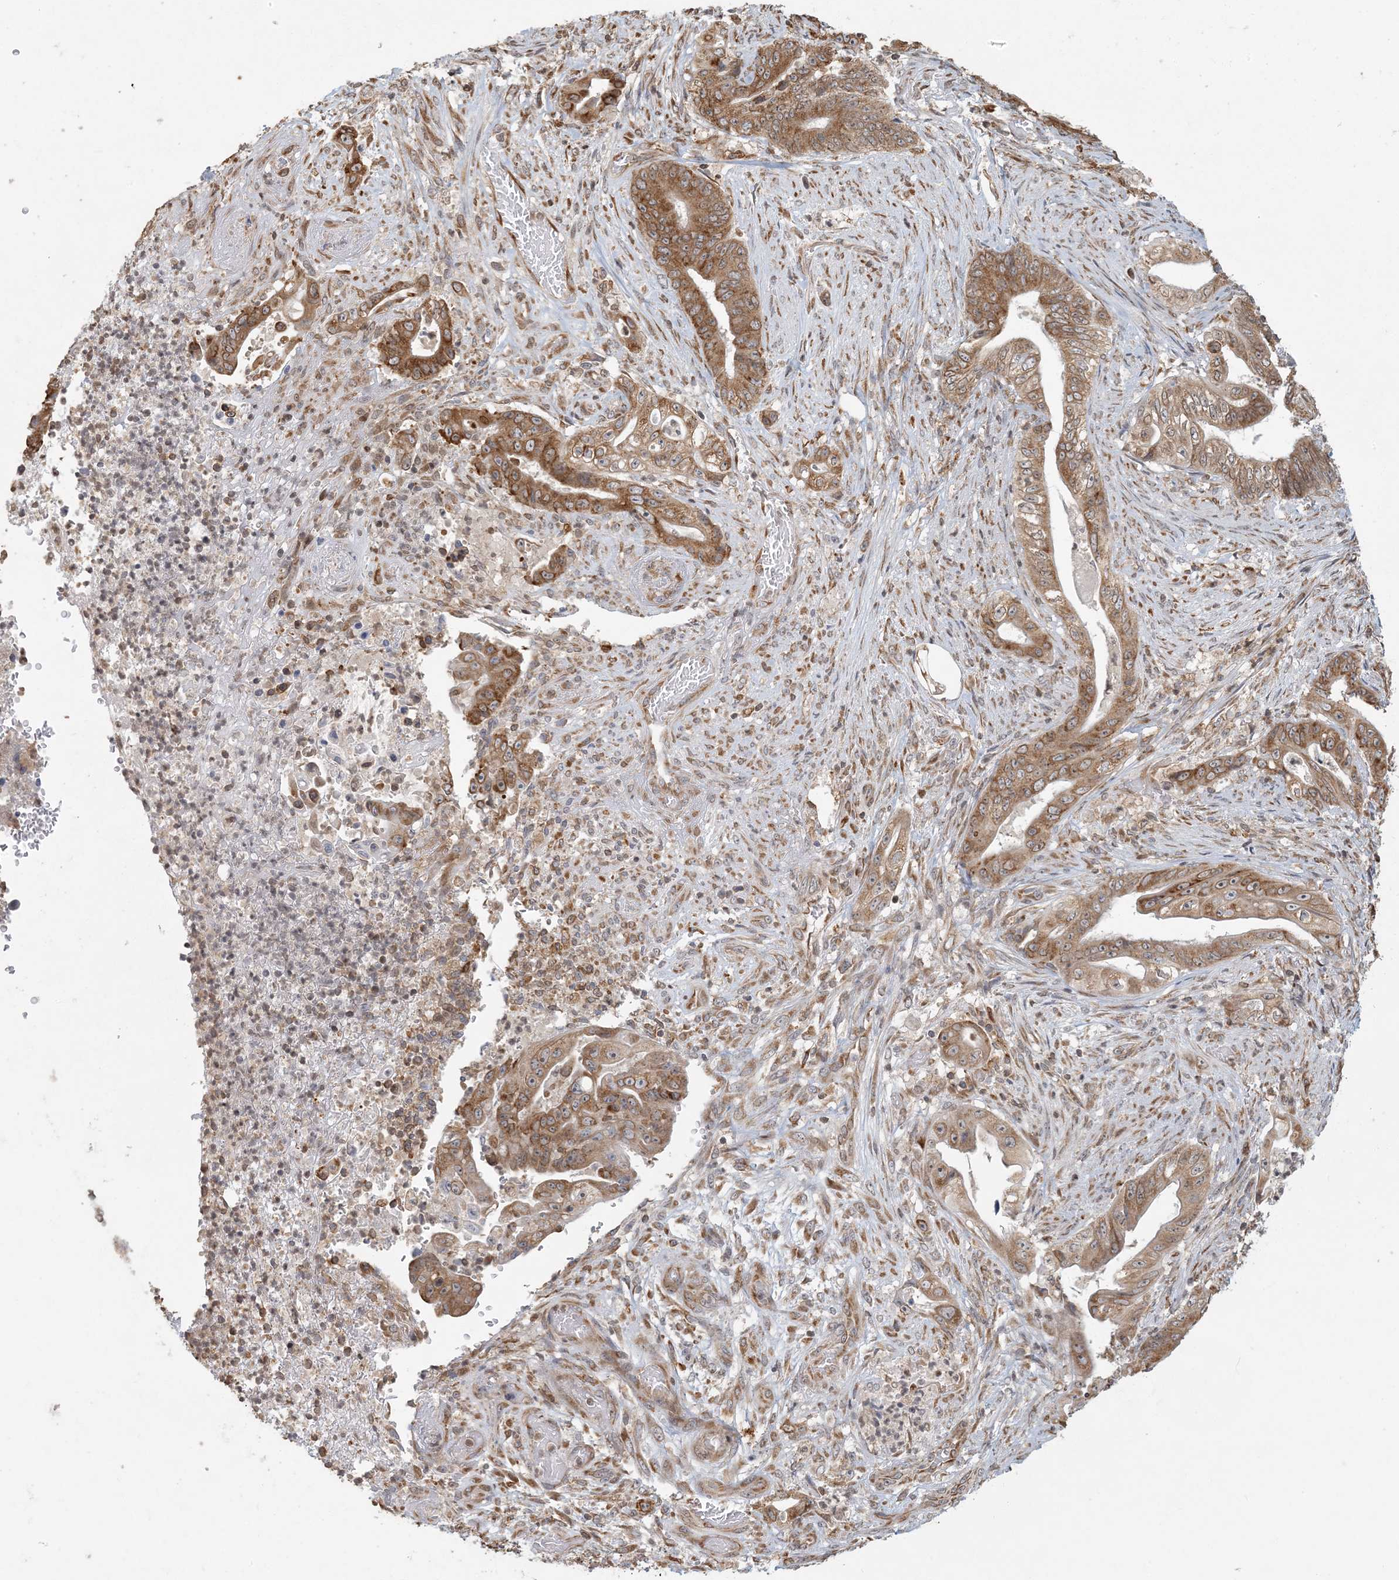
{"staining": {"intensity": "strong", "quantity": ">75%", "location": "cytoplasmic/membranous"}, "tissue": "stomach cancer", "cell_type": "Tumor cells", "image_type": "cancer", "snomed": [{"axis": "morphology", "description": "Adenocarcinoma, NOS"}, {"axis": "topography", "description": "Stomach"}], "caption": "Immunohistochemical staining of stomach cancer reveals high levels of strong cytoplasmic/membranous positivity in approximately >75% of tumor cells.", "gene": "AK9", "patient": {"sex": "female", "age": 73}}